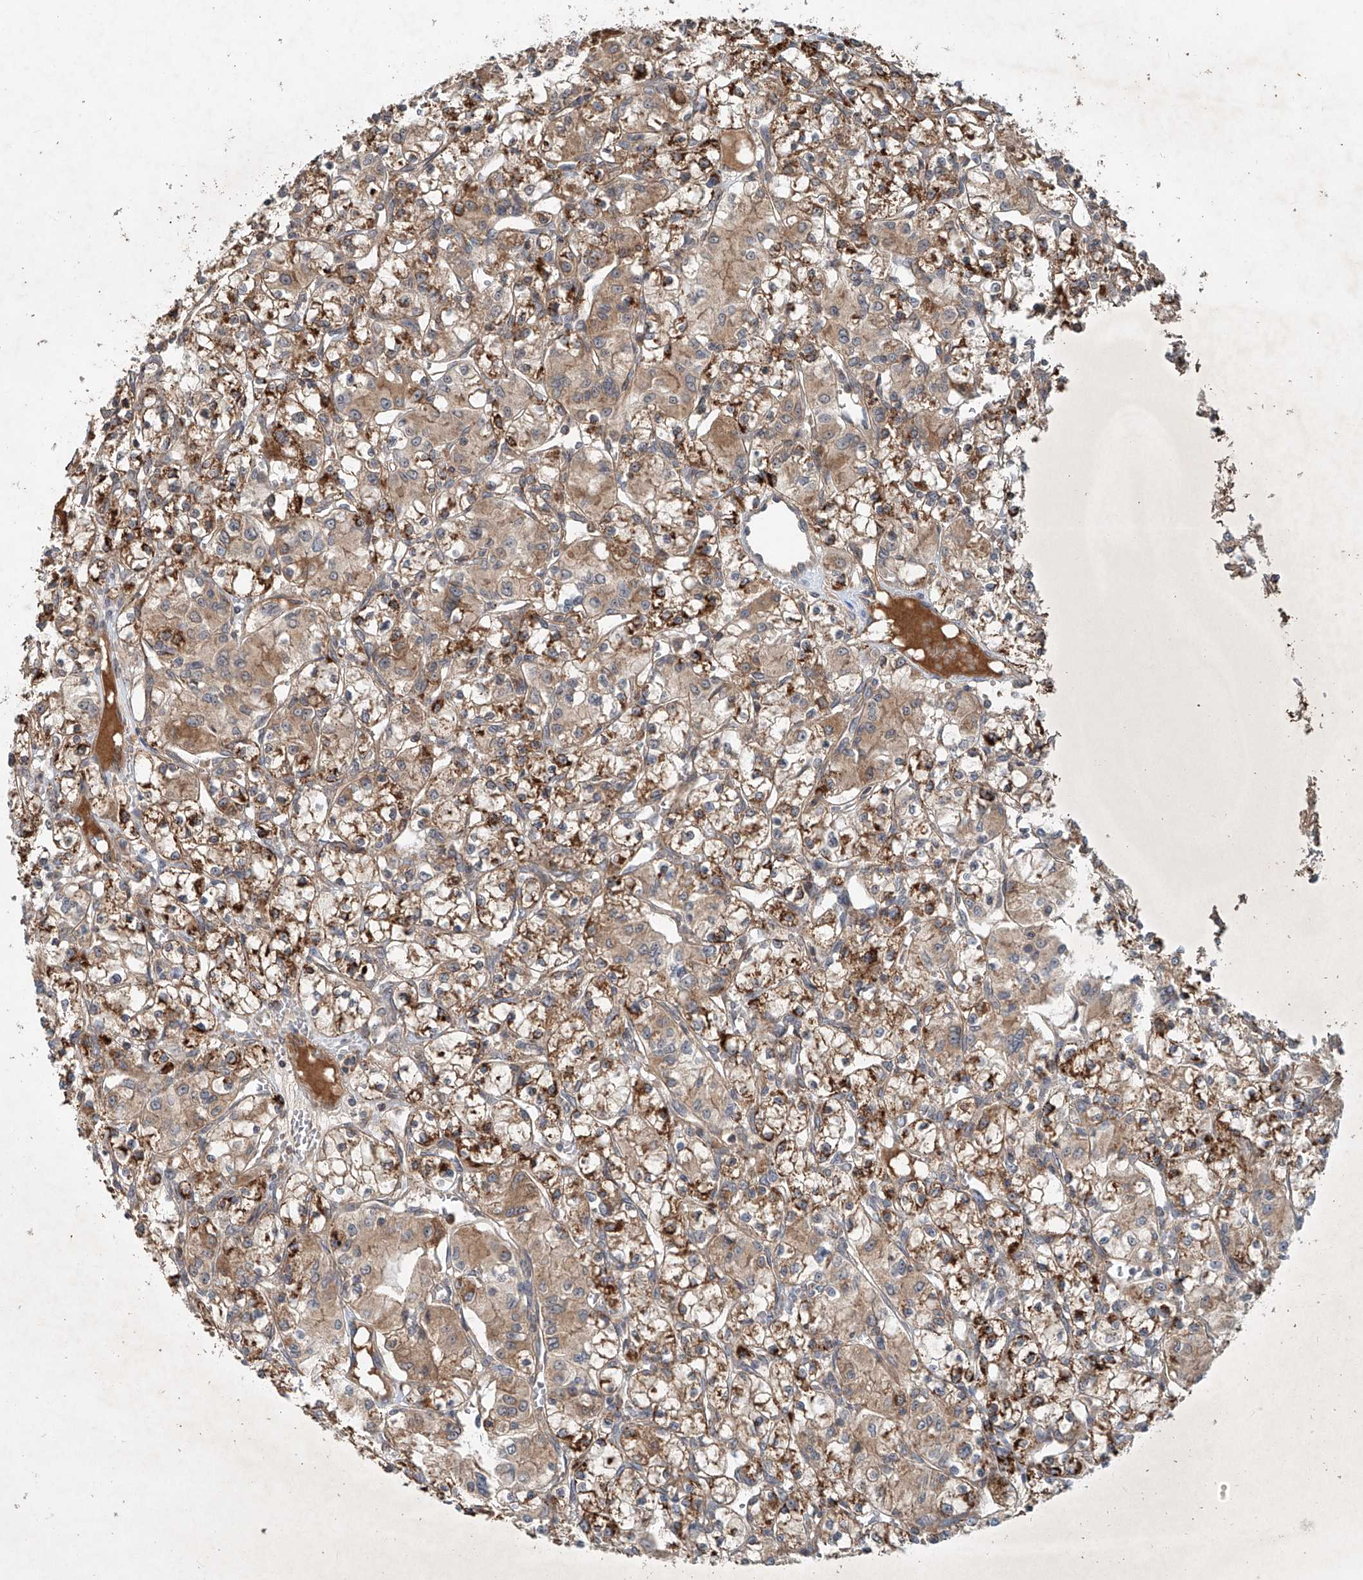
{"staining": {"intensity": "strong", "quantity": ">75%", "location": "cytoplasmic/membranous"}, "tissue": "renal cancer", "cell_type": "Tumor cells", "image_type": "cancer", "snomed": [{"axis": "morphology", "description": "Adenocarcinoma, NOS"}, {"axis": "topography", "description": "Kidney"}], "caption": "Immunohistochemical staining of renal adenocarcinoma demonstrates high levels of strong cytoplasmic/membranous positivity in approximately >75% of tumor cells.", "gene": "IER5", "patient": {"sex": "female", "age": 59}}